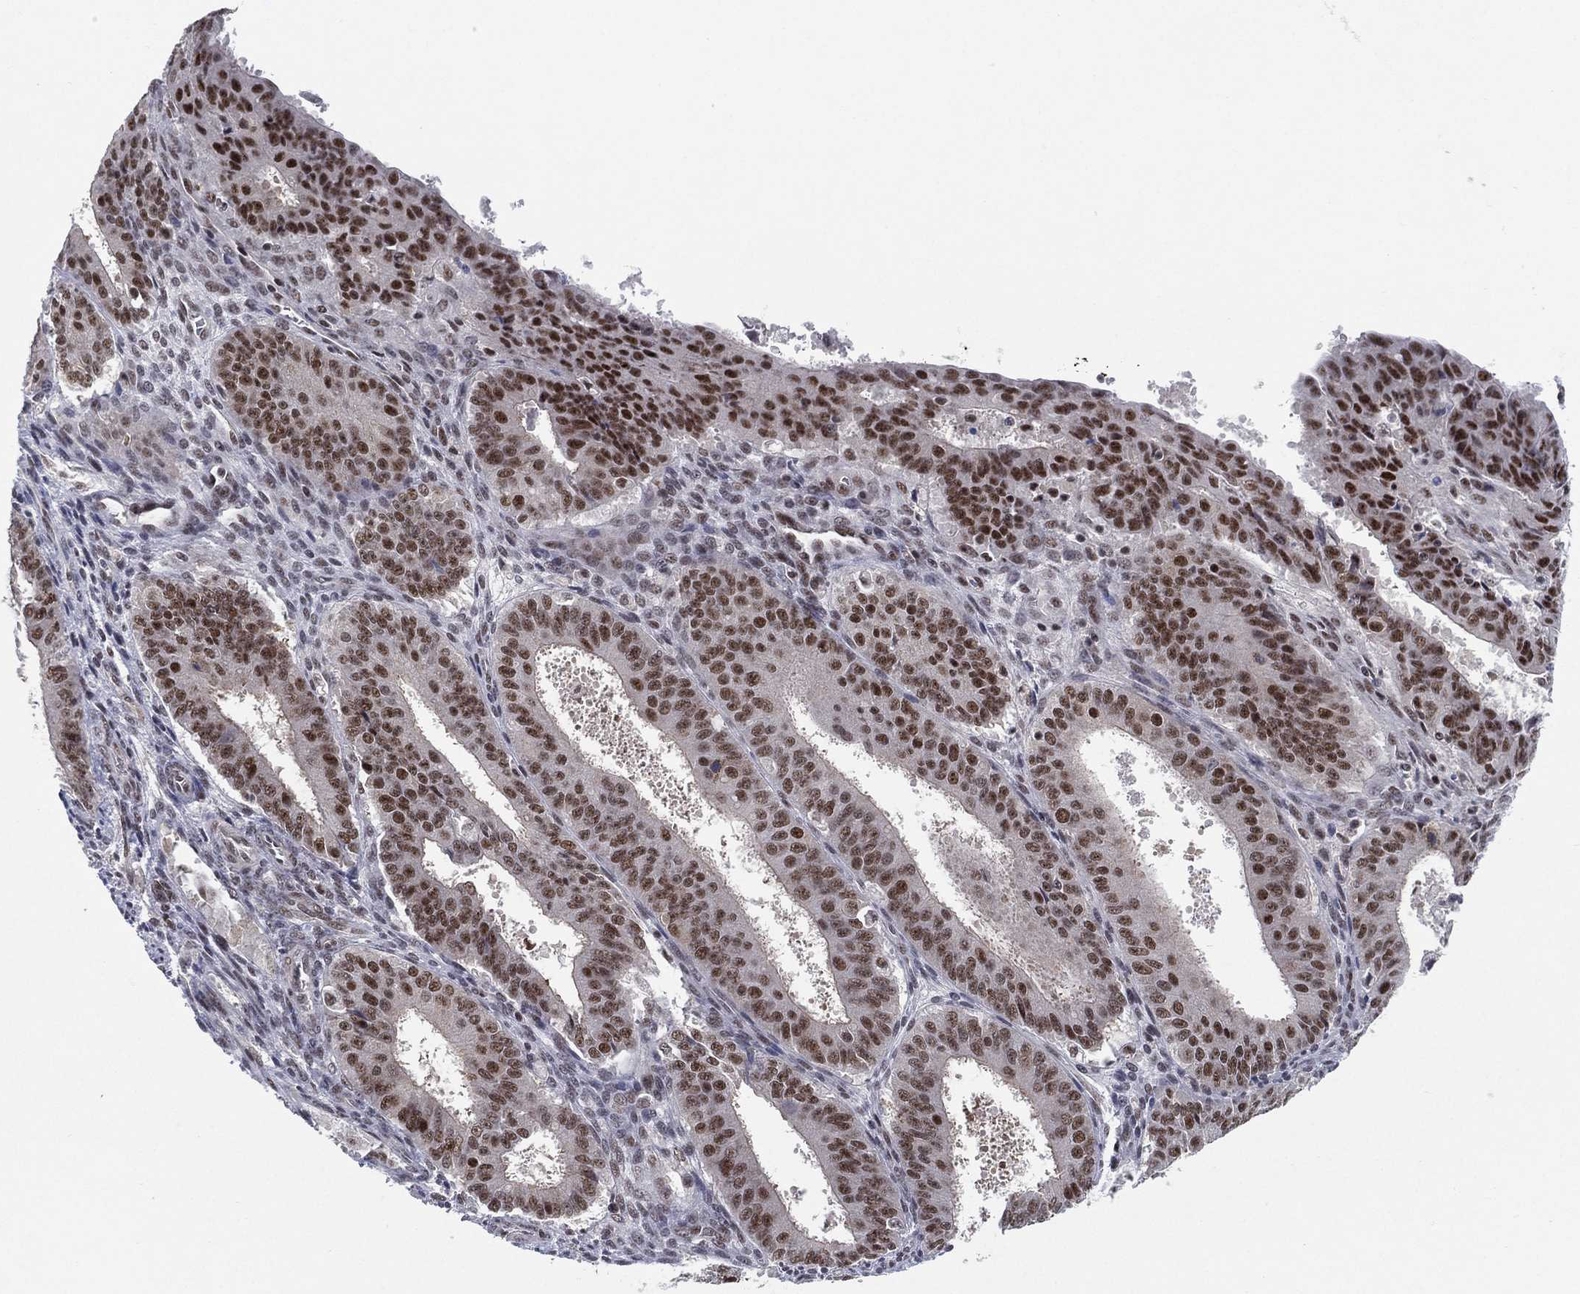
{"staining": {"intensity": "moderate", "quantity": "25%-75%", "location": "nuclear"}, "tissue": "ovarian cancer", "cell_type": "Tumor cells", "image_type": "cancer", "snomed": [{"axis": "morphology", "description": "Carcinoma, endometroid"}, {"axis": "topography", "description": "Ovary"}], "caption": "This micrograph demonstrates ovarian cancer (endometroid carcinoma) stained with immunohistochemistry to label a protein in brown. The nuclear of tumor cells show moderate positivity for the protein. Nuclei are counter-stained blue.", "gene": "DGCR8", "patient": {"sex": "female", "age": 42}}